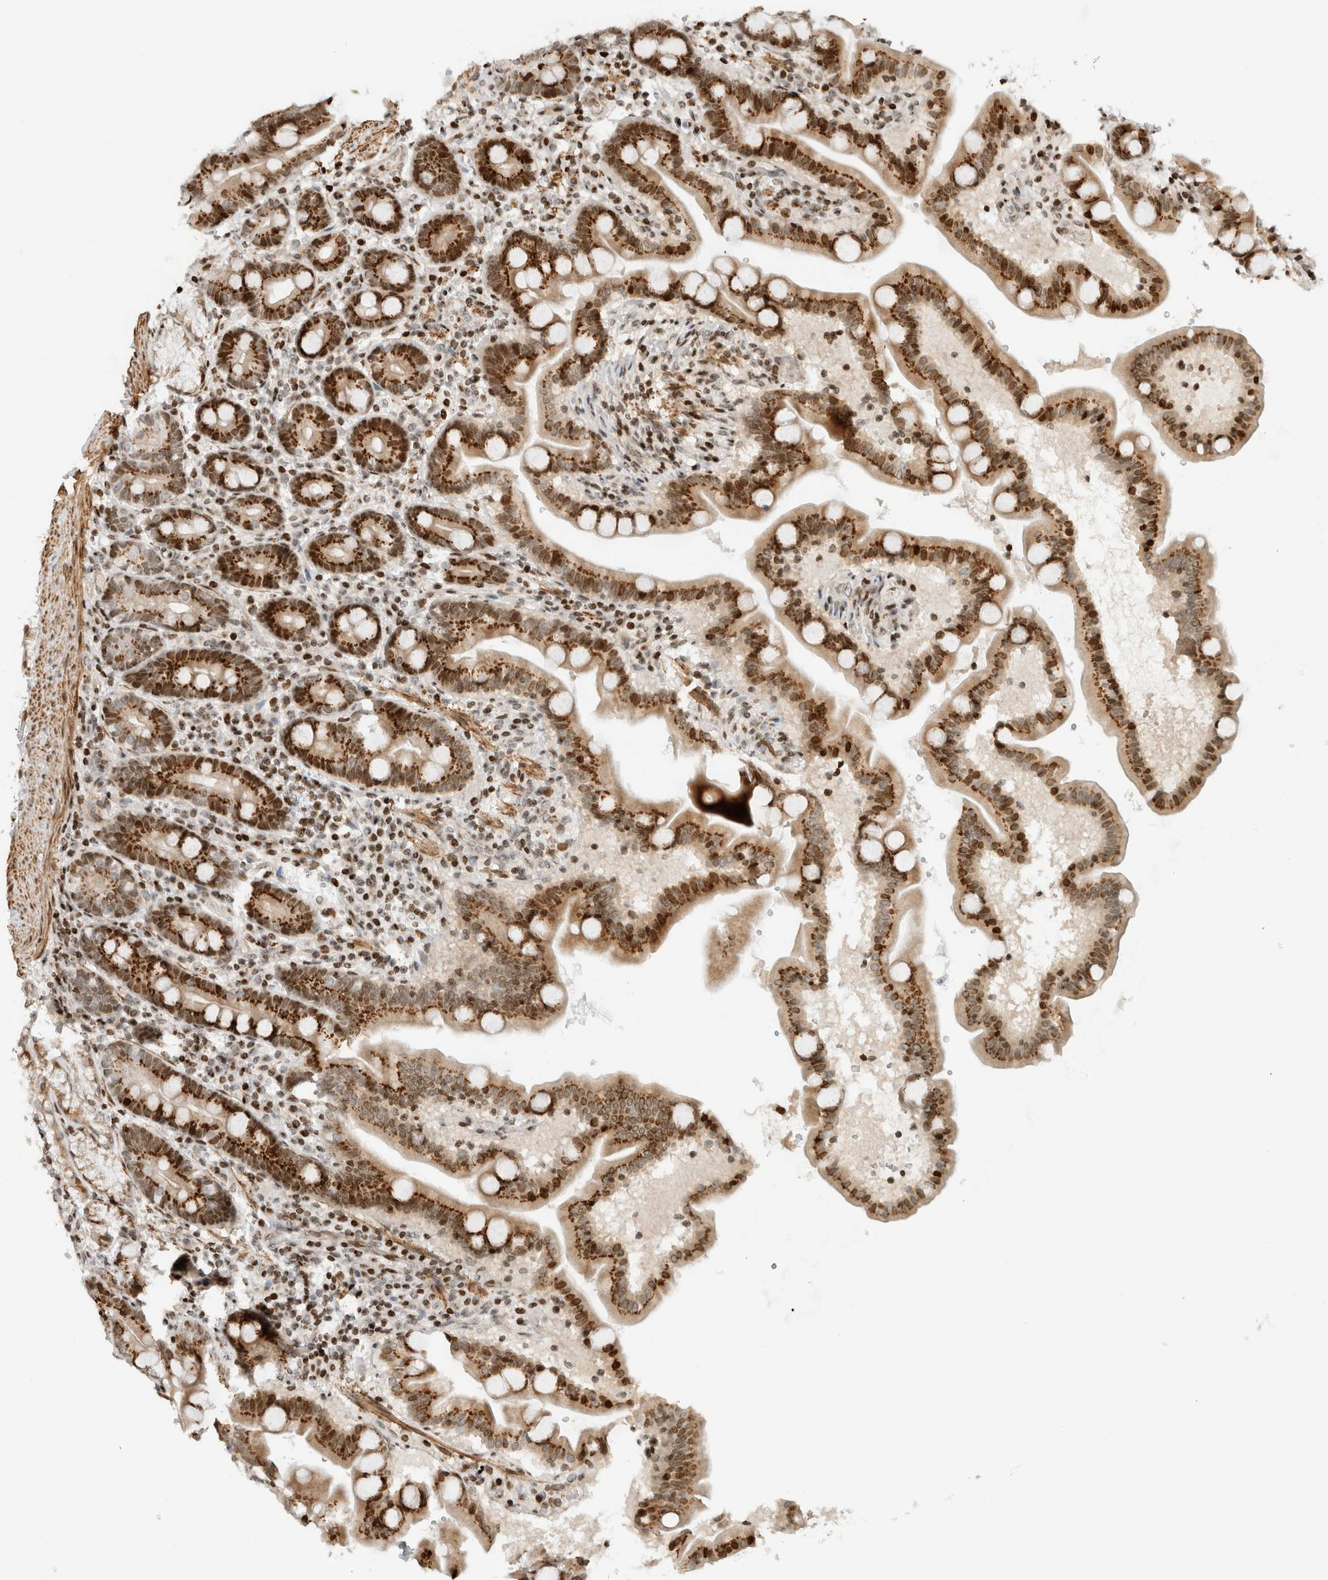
{"staining": {"intensity": "strong", "quantity": ">75%", "location": "cytoplasmic/membranous,nuclear"}, "tissue": "duodenum", "cell_type": "Glandular cells", "image_type": "normal", "snomed": [{"axis": "morphology", "description": "Normal tissue, NOS"}, {"axis": "topography", "description": "Duodenum"}], "caption": "Brown immunohistochemical staining in normal duodenum exhibits strong cytoplasmic/membranous,nuclear positivity in approximately >75% of glandular cells.", "gene": "GINS4", "patient": {"sex": "male", "age": 54}}